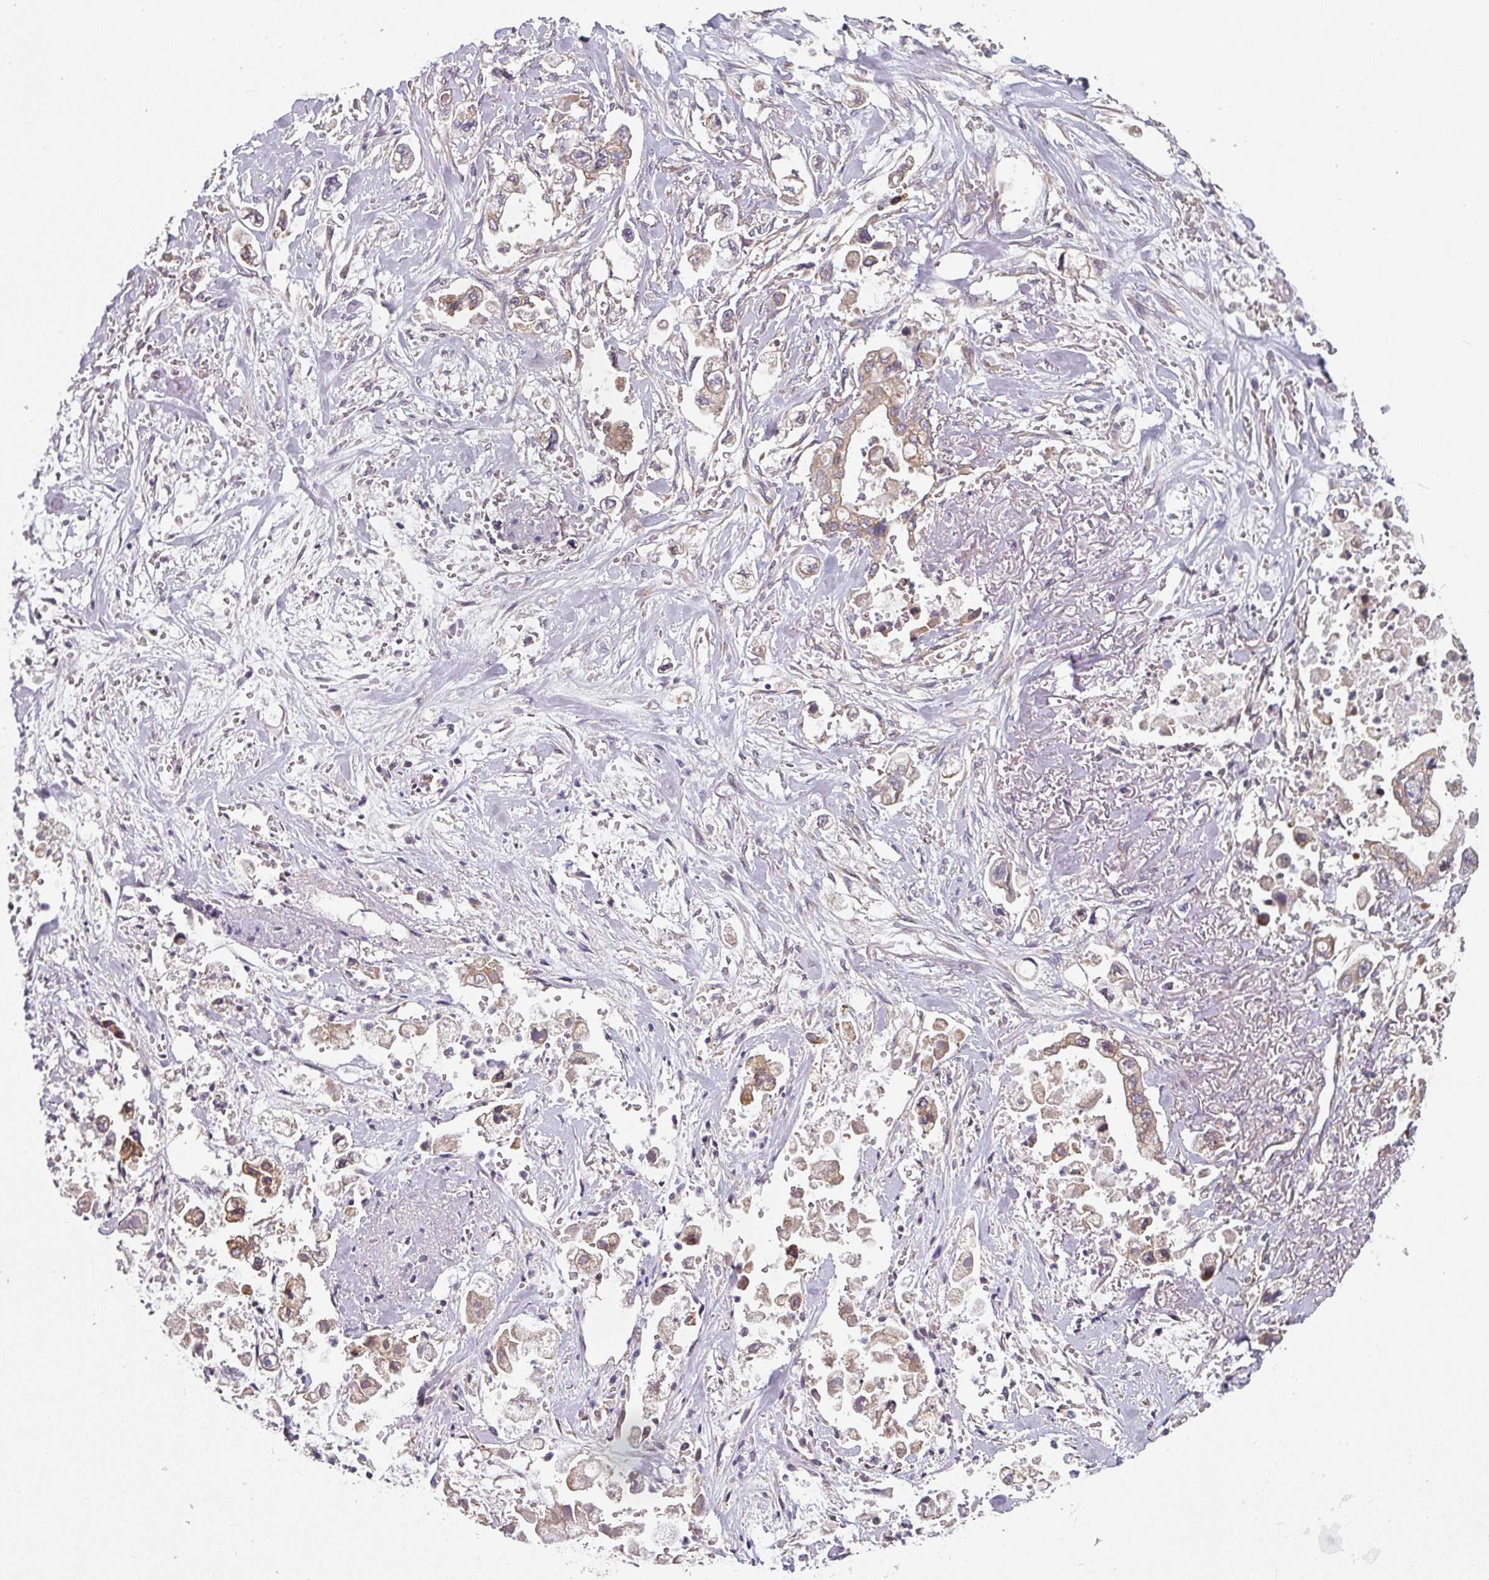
{"staining": {"intensity": "moderate", "quantity": "25%-75%", "location": "cytoplasmic/membranous"}, "tissue": "stomach cancer", "cell_type": "Tumor cells", "image_type": "cancer", "snomed": [{"axis": "morphology", "description": "Adenocarcinoma, NOS"}, {"axis": "topography", "description": "Stomach"}], "caption": "Tumor cells demonstrate moderate cytoplasmic/membranous positivity in approximately 25%-75% of cells in adenocarcinoma (stomach).", "gene": "TAPT1", "patient": {"sex": "male", "age": 62}}